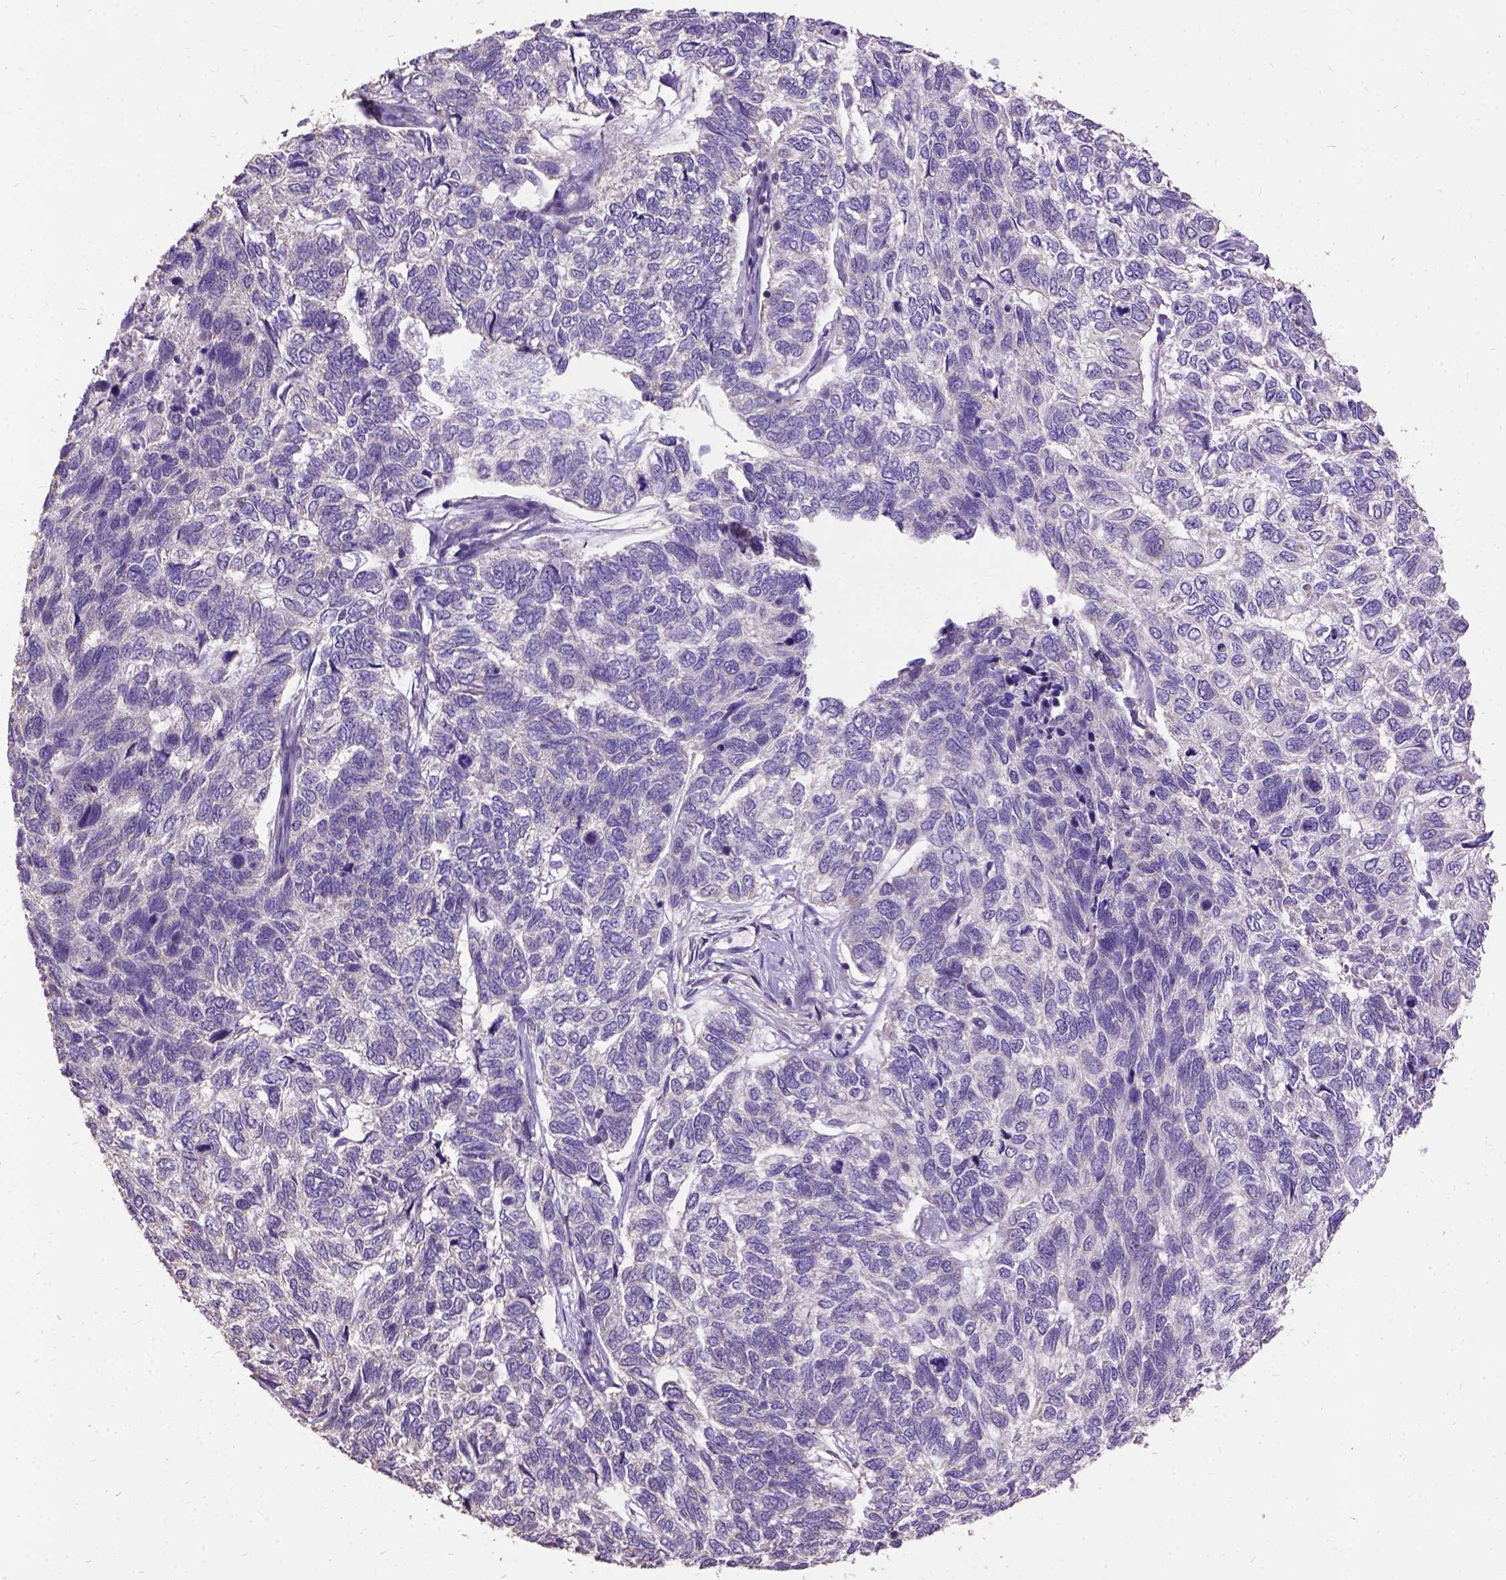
{"staining": {"intensity": "negative", "quantity": "none", "location": "none"}, "tissue": "skin cancer", "cell_type": "Tumor cells", "image_type": "cancer", "snomed": [{"axis": "morphology", "description": "Basal cell carcinoma"}, {"axis": "topography", "description": "Skin"}], "caption": "Immunohistochemistry (IHC) of human skin cancer shows no staining in tumor cells. The staining was performed using DAB to visualize the protein expression in brown, while the nuclei were stained in blue with hematoxylin (Magnification: 20x).", "gene": "DQX1", "patient": {"sex": "female", "age": 65}}